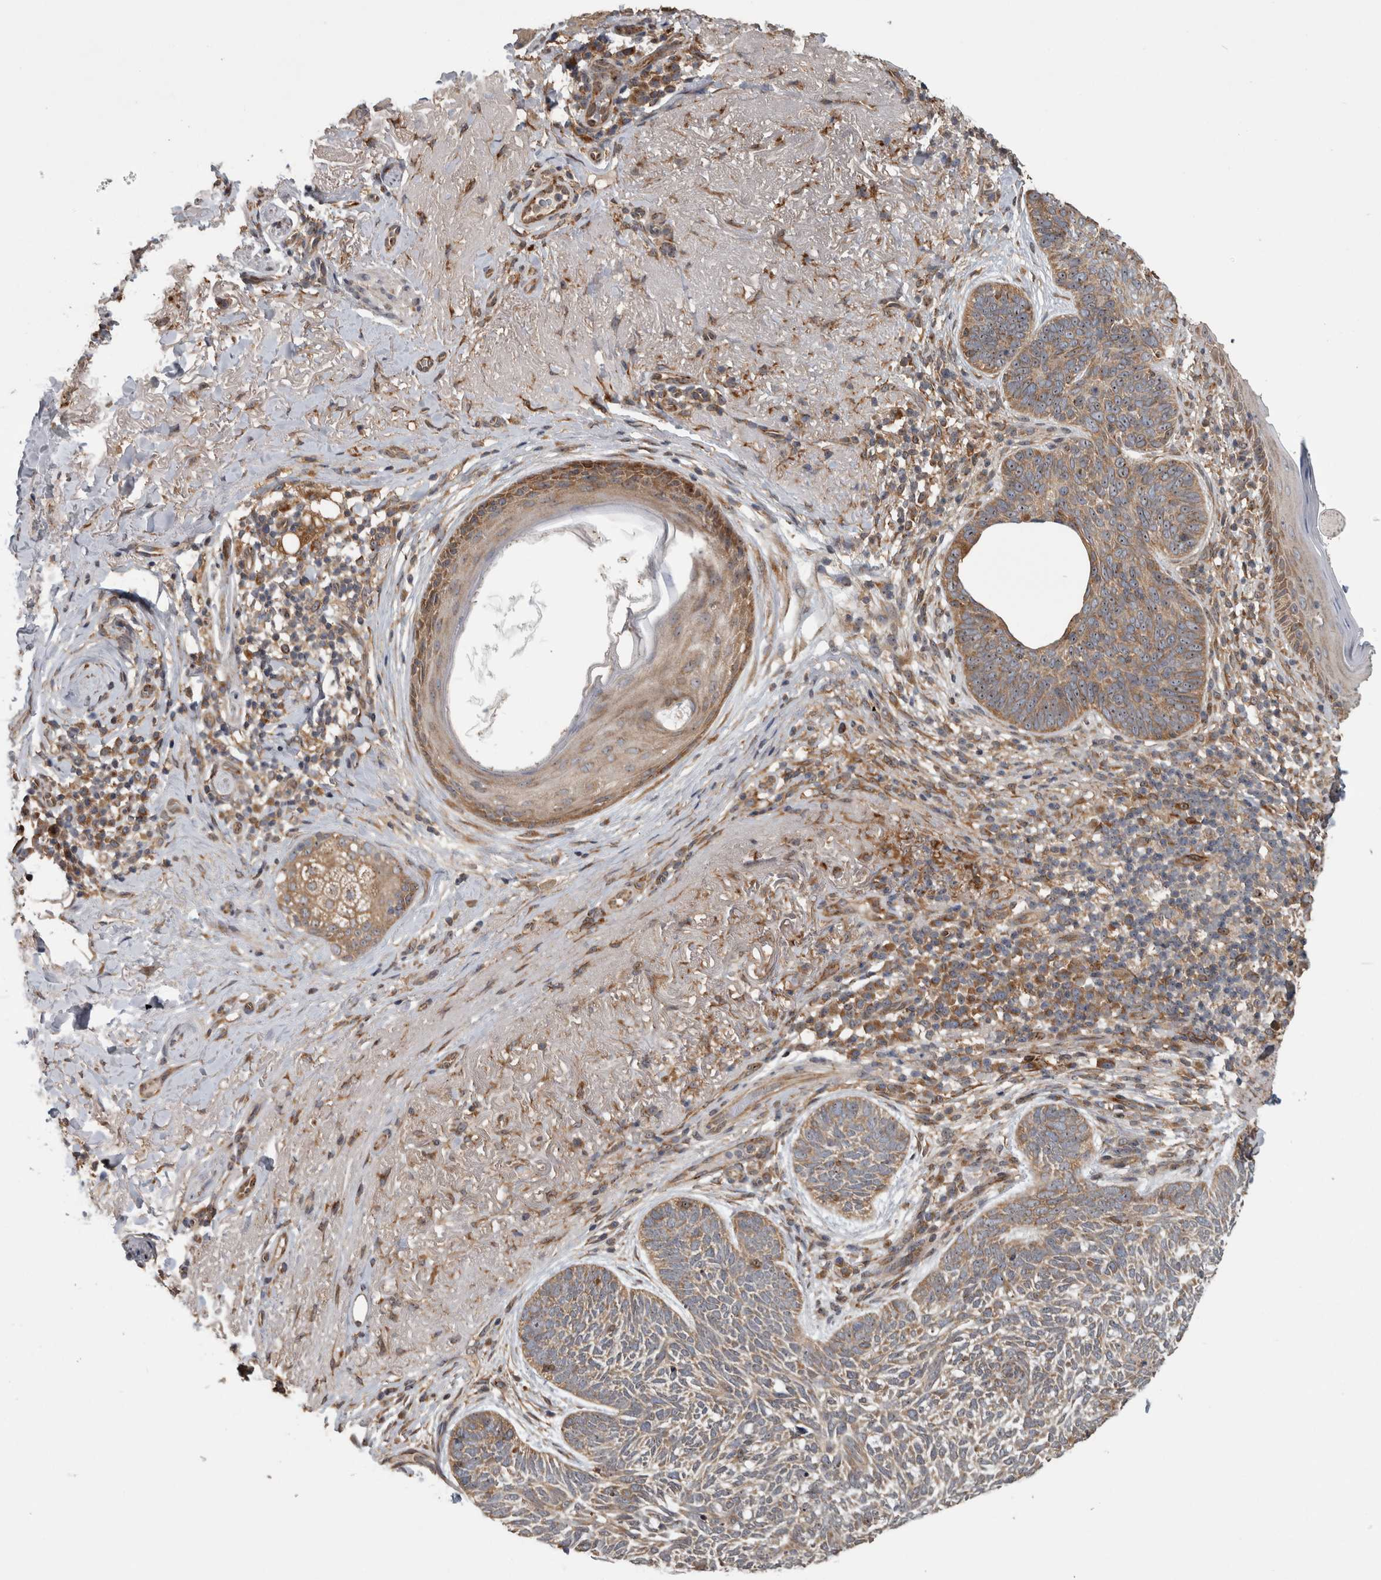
{"staining": {"intensity": "weak", "quantity": ">75%", "location": "cytoplasmic/membranous"}, "tissue": "skin cancer", "cell_type": "Tumor cells", "image_type": "cancer", "snomed": [{"axis": "morphology", "description": "Basal cell carcinoma"}, {"axis": "topography", "description": "Skin"}], "caption": "Brown immunohistochemical staining in skin cancer displays weak cytoplasmic/membranous staining in approximately >75% of tumor cells. The staining was performed using DAB to visualize the protein expression in brown, while the nuclei were stained in blue with hematoxylin (Magnification: 20x).", "gene": "ATXN2", "patient": {"sex": "female", "age": 85}}